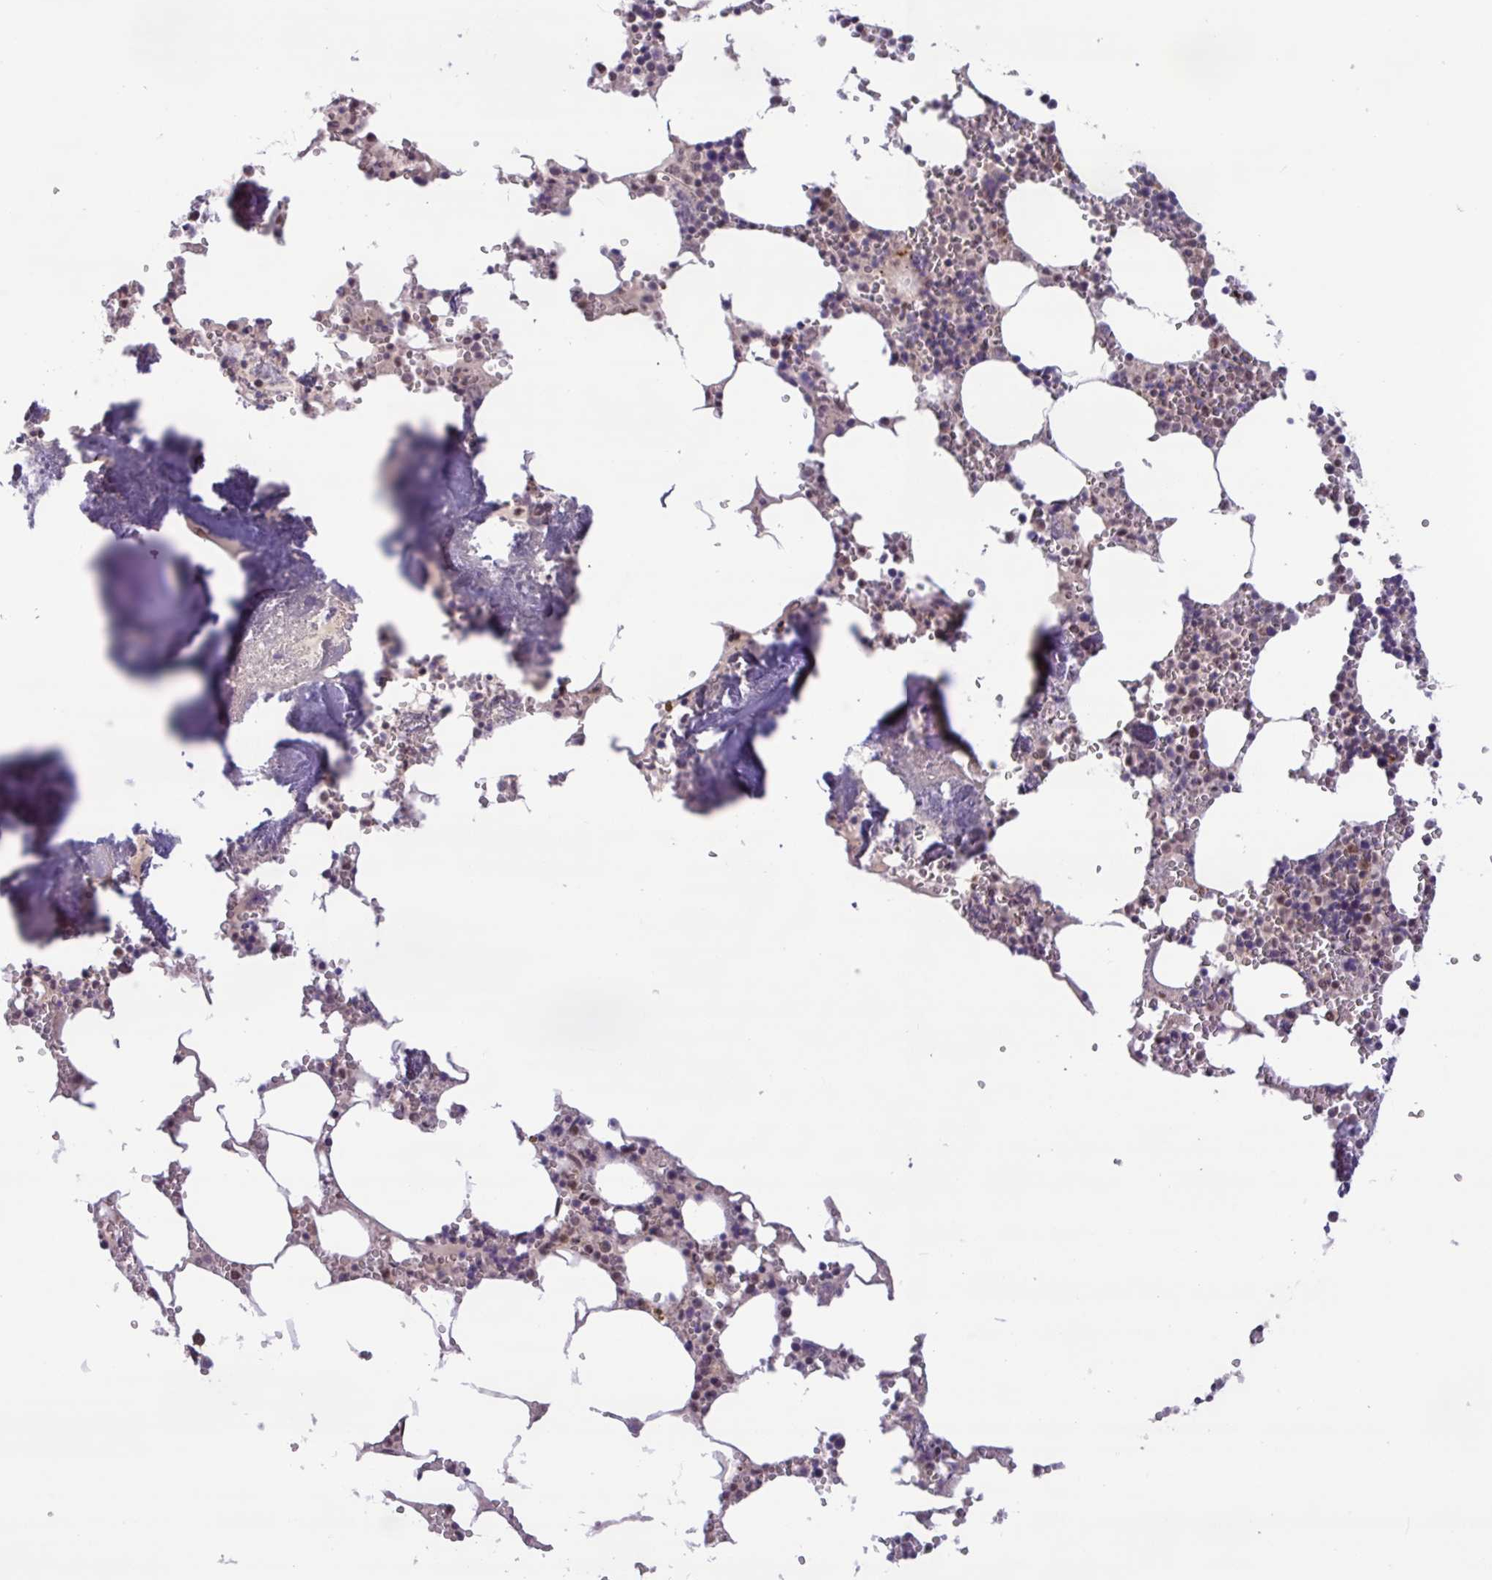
{"staining": {"intensity": "moderate", "quantity": "<25%", "location": "nuclear"}, "tissue": "bone marrow", "cell_type": "Hematopoietic cells", "image_type": "normal", "snomed": [{"axis": "morphology", "description": "Normal tissue, NOS"}, {"axis": "topography", "description": "Bone marrow"}], "caption": "High-power microscopy captured an IHC image of benign bone marrow, revealing moderate nuclear staining in about <25% of hematopoietic cells. (IHC, brightfield microscopy, high magnification).", "gene": "BRD3", "patient": {"sex": "male", "age": 54}}